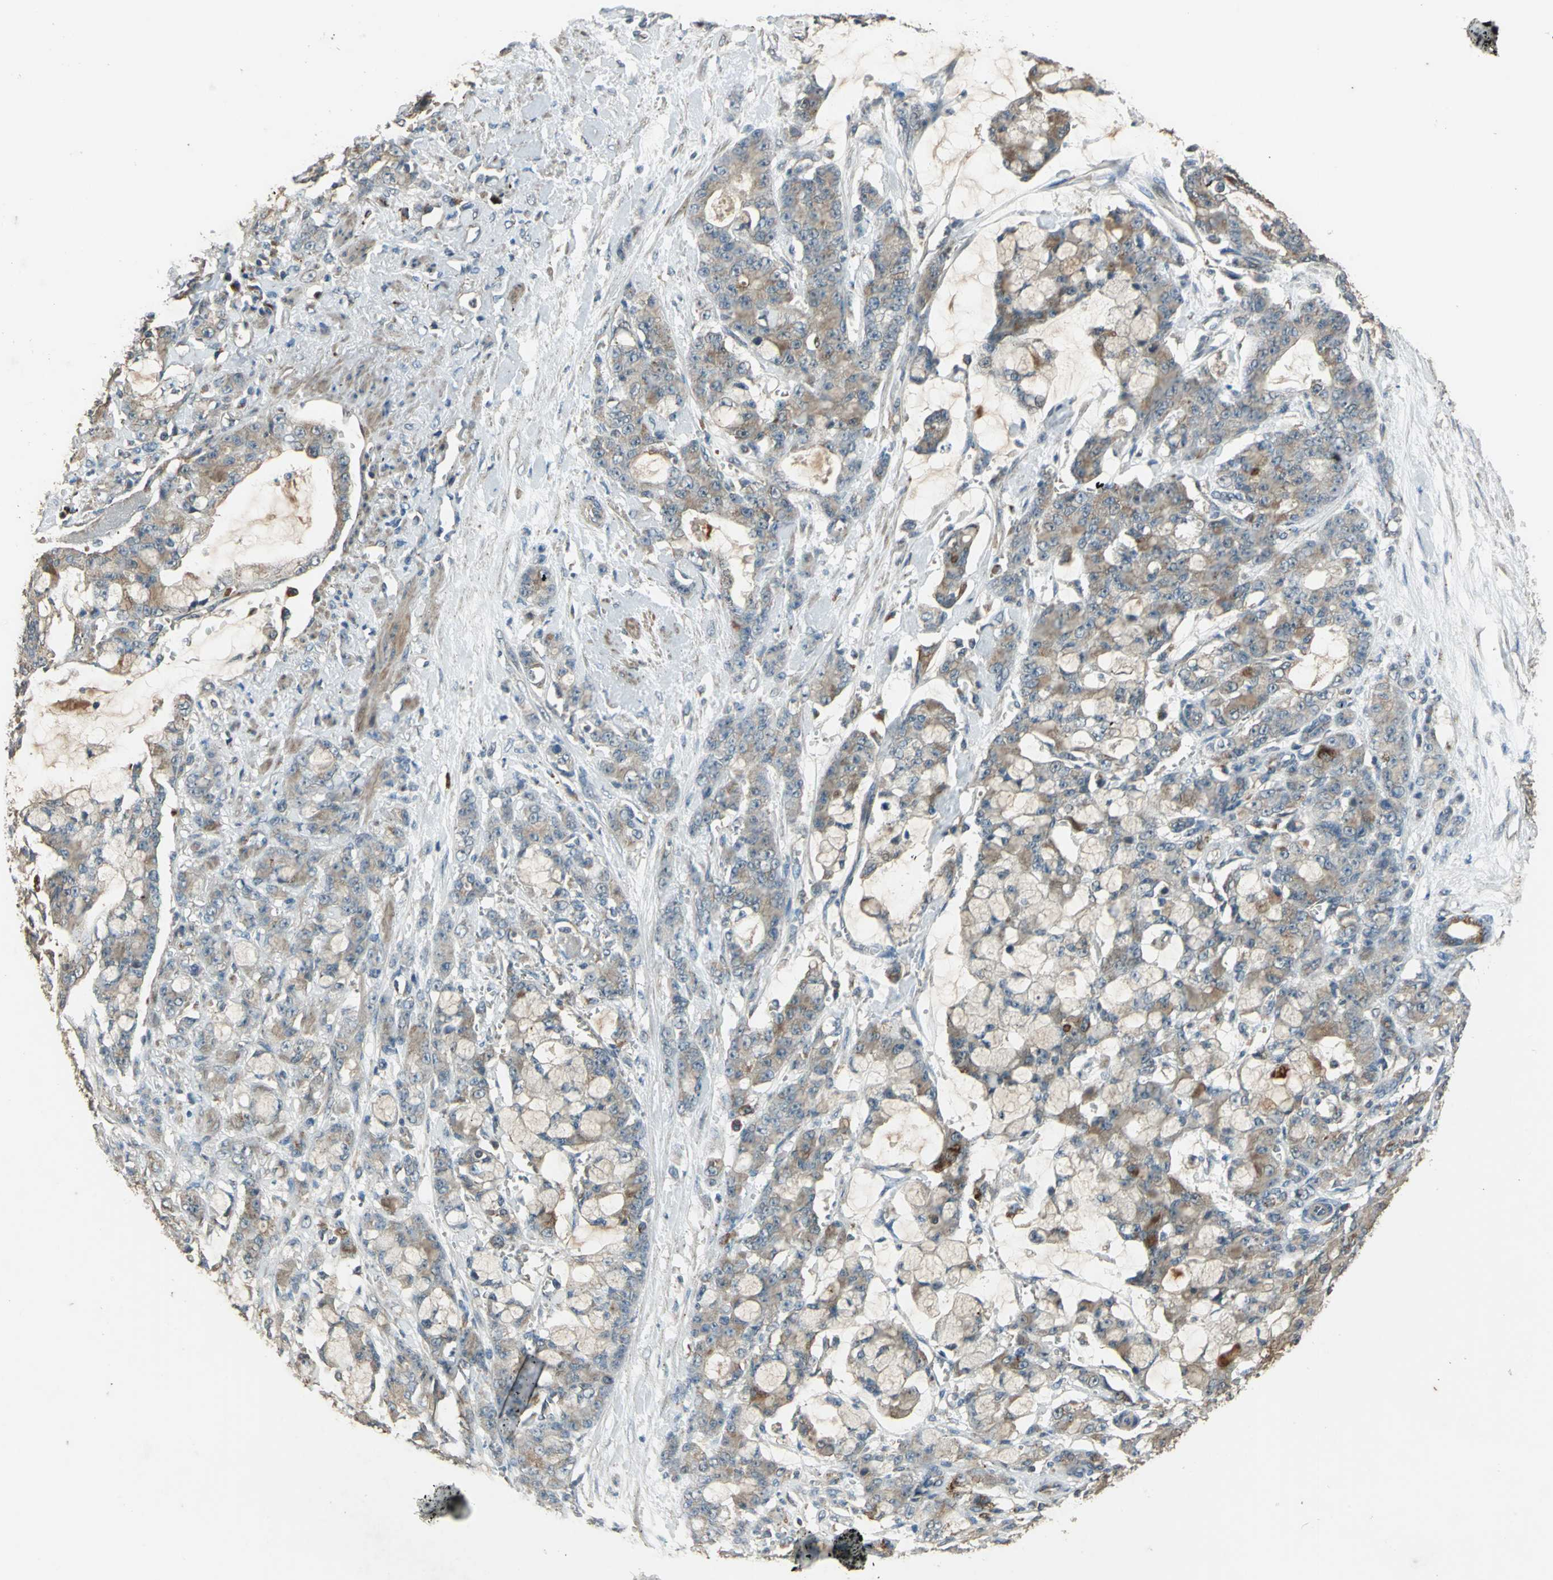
{"staining": {"intensity": "moderate", "quantity": ">75%", "location": "cytoplasmic/membranous"}, "tissue": "pancreatic cancer", "cell_type": "Tumor cells", "image_type": "cancer", "snomed": [{"axis": "morphology", "description": "Adenocarcinoma, NOS"}, {"axis": "topography", "description": "Pancreas"}], "caption": "This histopathology image exhibits immunohistochemistry staining of human pancreatic adenocarcinoma, with medium moderate cytoplasmic/membranous positivity in approximately >75% of tumor cells.", "gene": "POLRMT", "patient": {"sex": "female", "age": 73}}